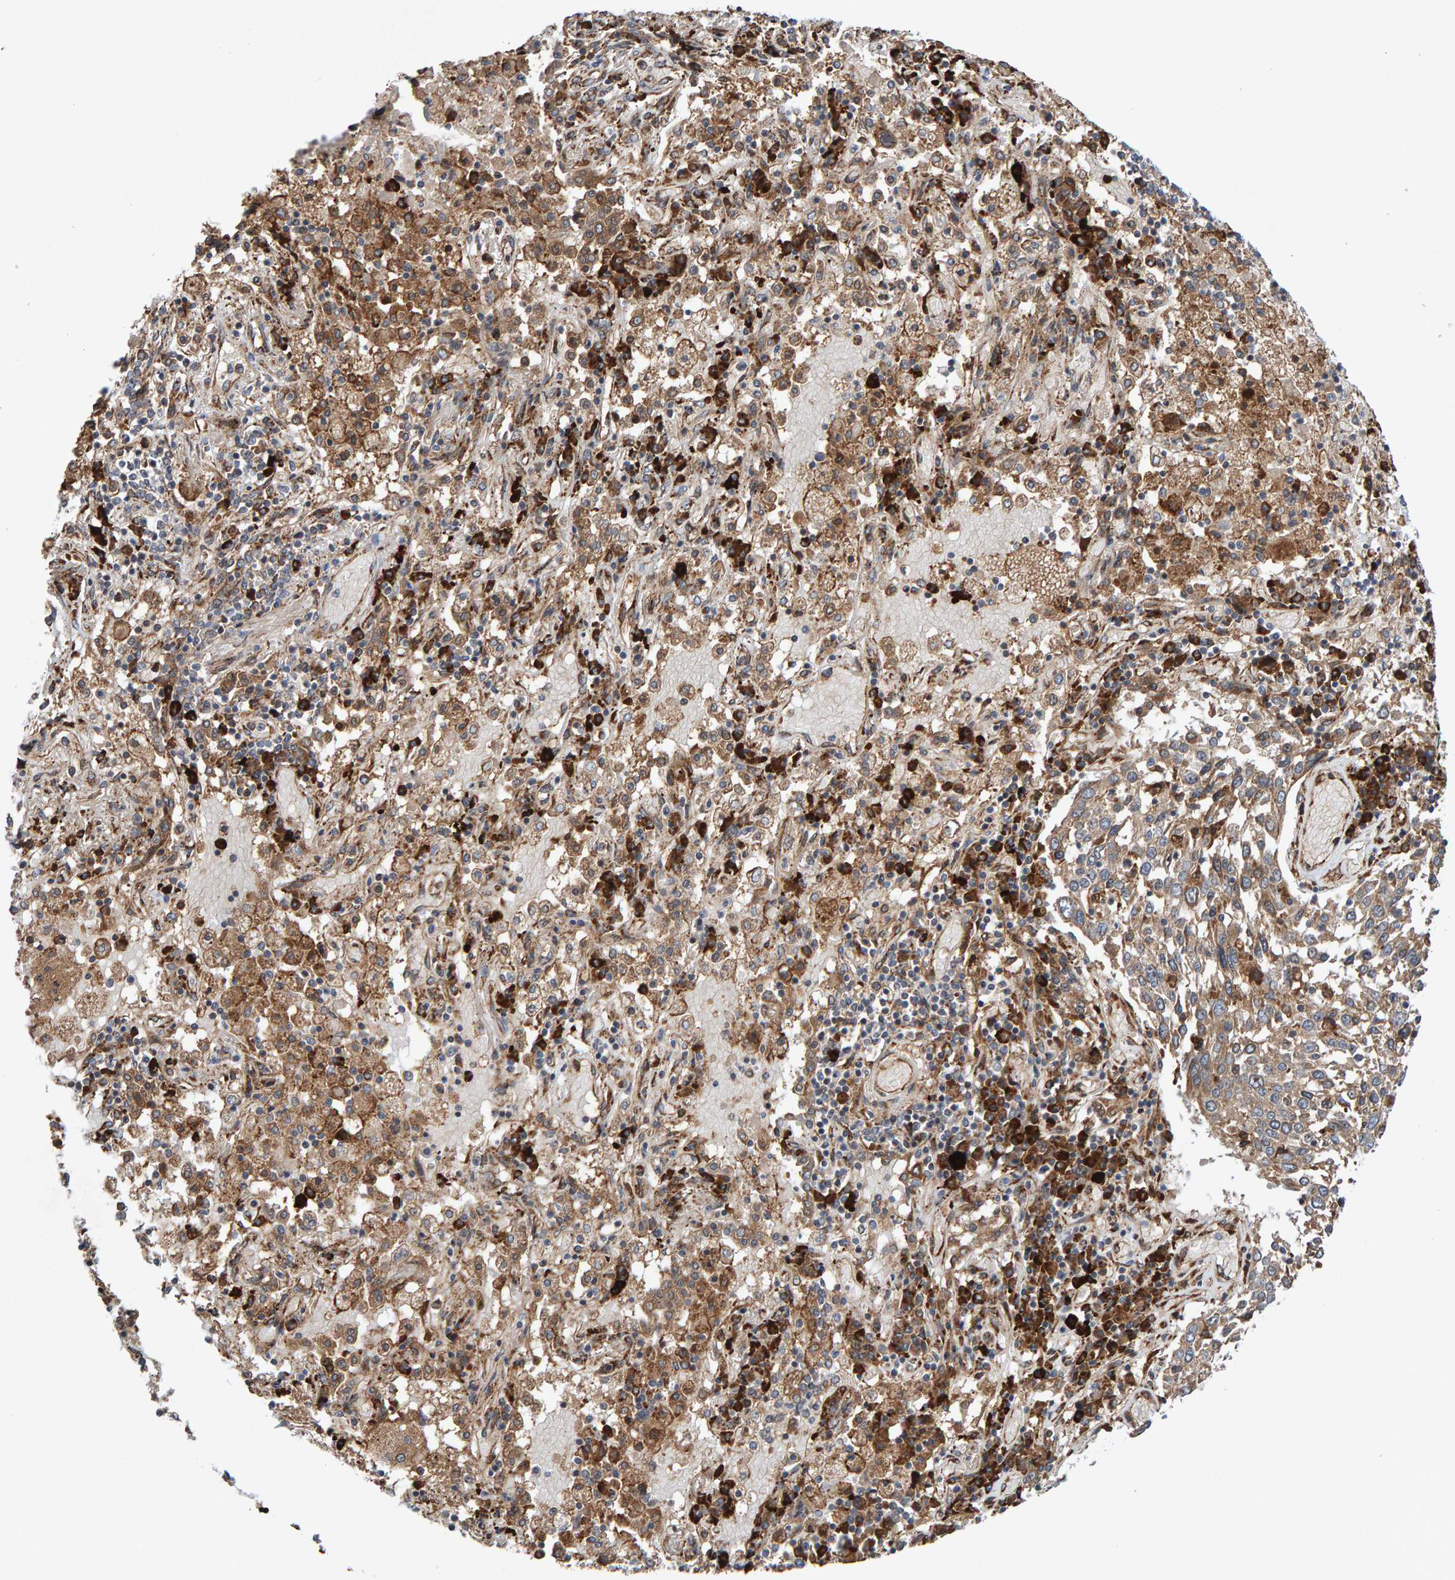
{"staining": {"intensity": "weak", "quantity": ">75%", "location": "cytoplasmic/membranous"}, "tissue": "lung cancer", "cell_type": "Tumor cells", "image_type": "cancer", "snomed": [{"axis": "morphology", "description": "Squamous cell carcinoma, NOS"}, {"axis": "topography", "description": "Lung"}], "caption": "Approximately >75% of tumor cells in lung cancer (squamous cell carcinoma) demonstrate weak cytoplasmic/membranous protein staining as visualized by brown immunohistochemical staining.", "gene": "KIAA0753", "patient": {"sex": "male", "age": 65}}